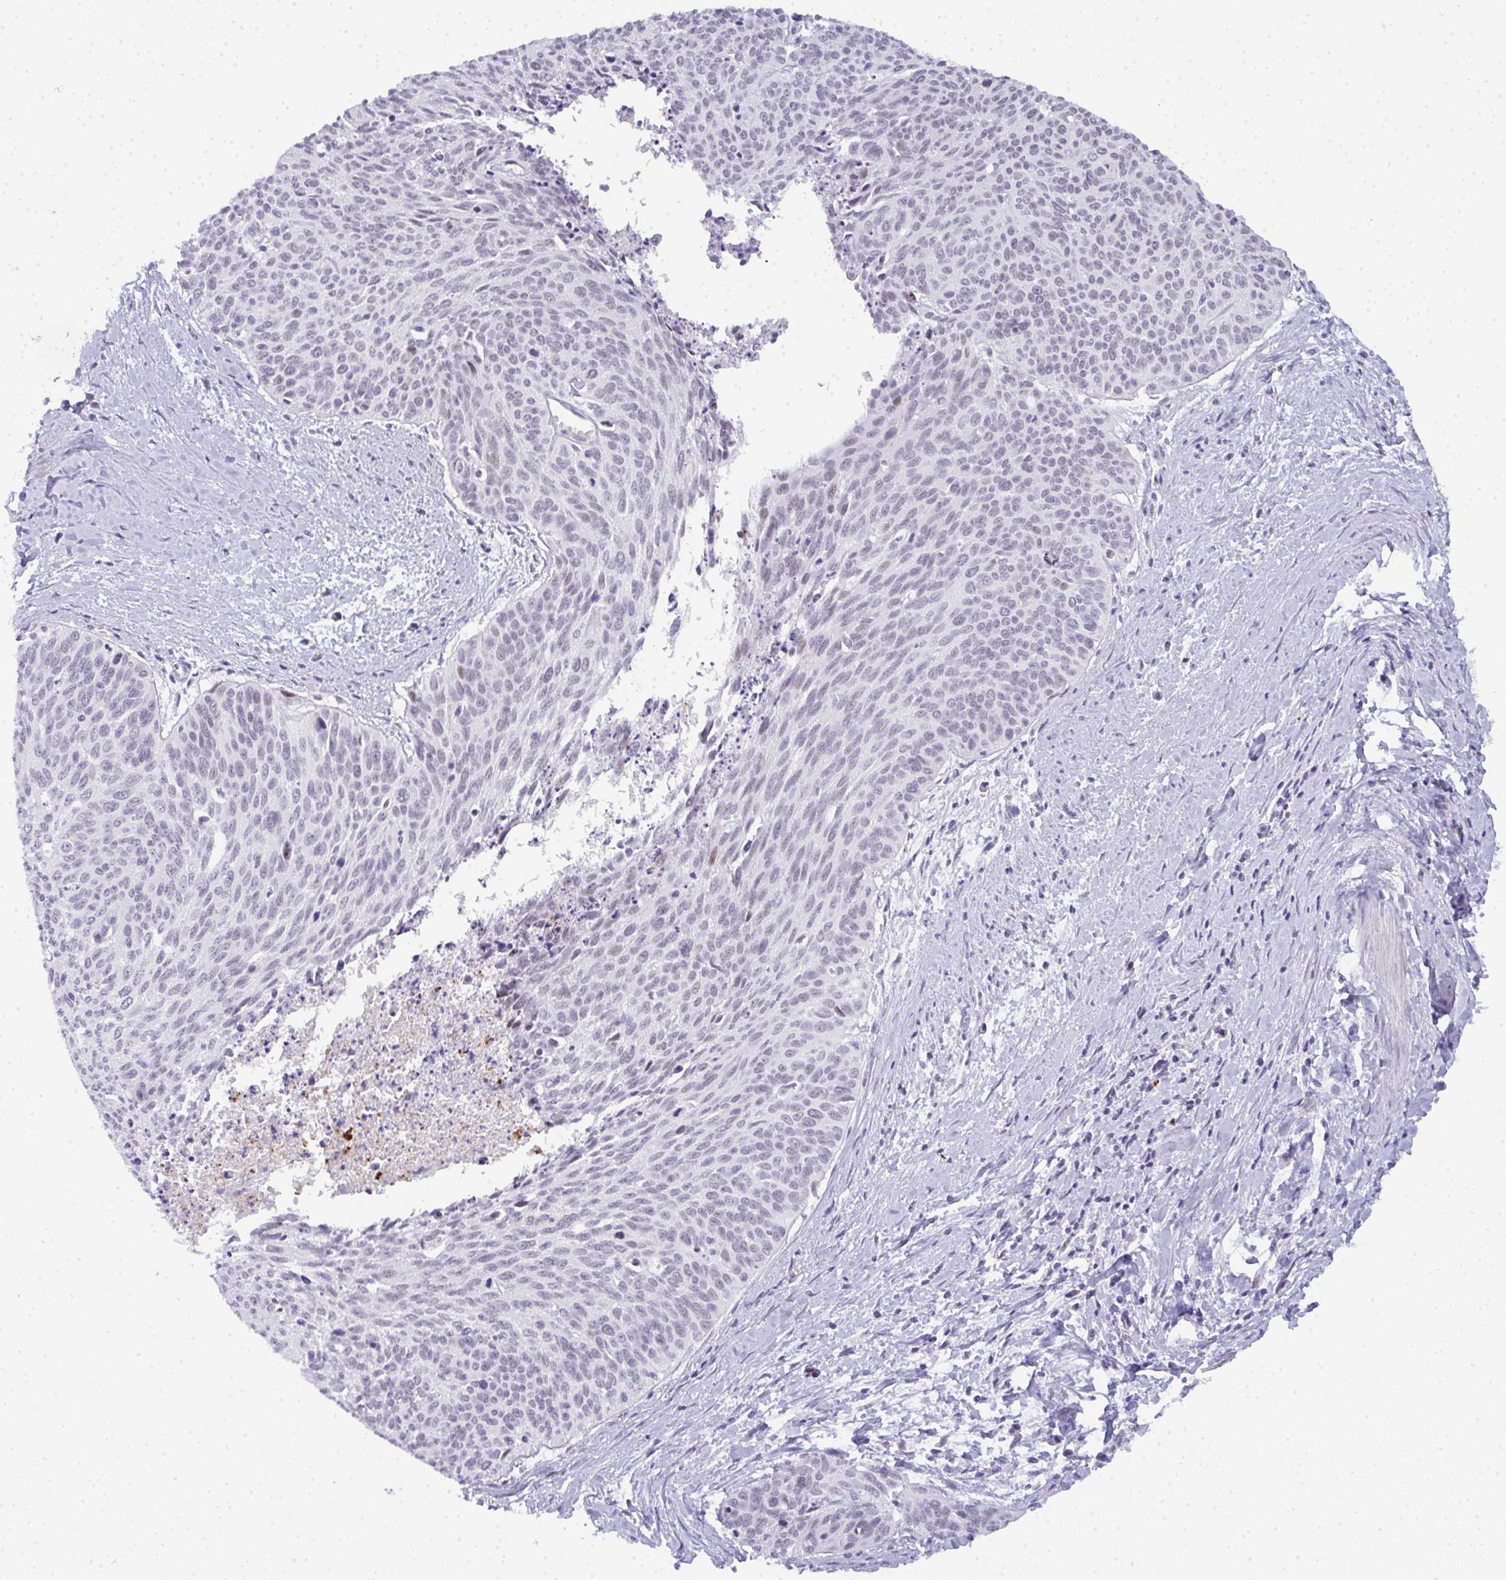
{"staining": {"intensity": "negative", "quantity": "none", "location": "none"}, "tissue": "cervical cancer", "cell_type": "Tumor cells", "image_type": "cancer", "snomed": [{"axis": "morphology", "description": "Squamous cell carcinoma, NOS"}, {"axis": "topography", "description": "Cervix"}], "caption": "Immunohistochemistry (IHC) micrograph of neoplastic tissue: human squamous cell carcinoma (cervical) stained with DAB (3,3'-diaminobenzidine) demonstrates no significant protein staining in tumor cells.", "gene": "TNMD", "patient": {"sex": "female", "age": 55}}